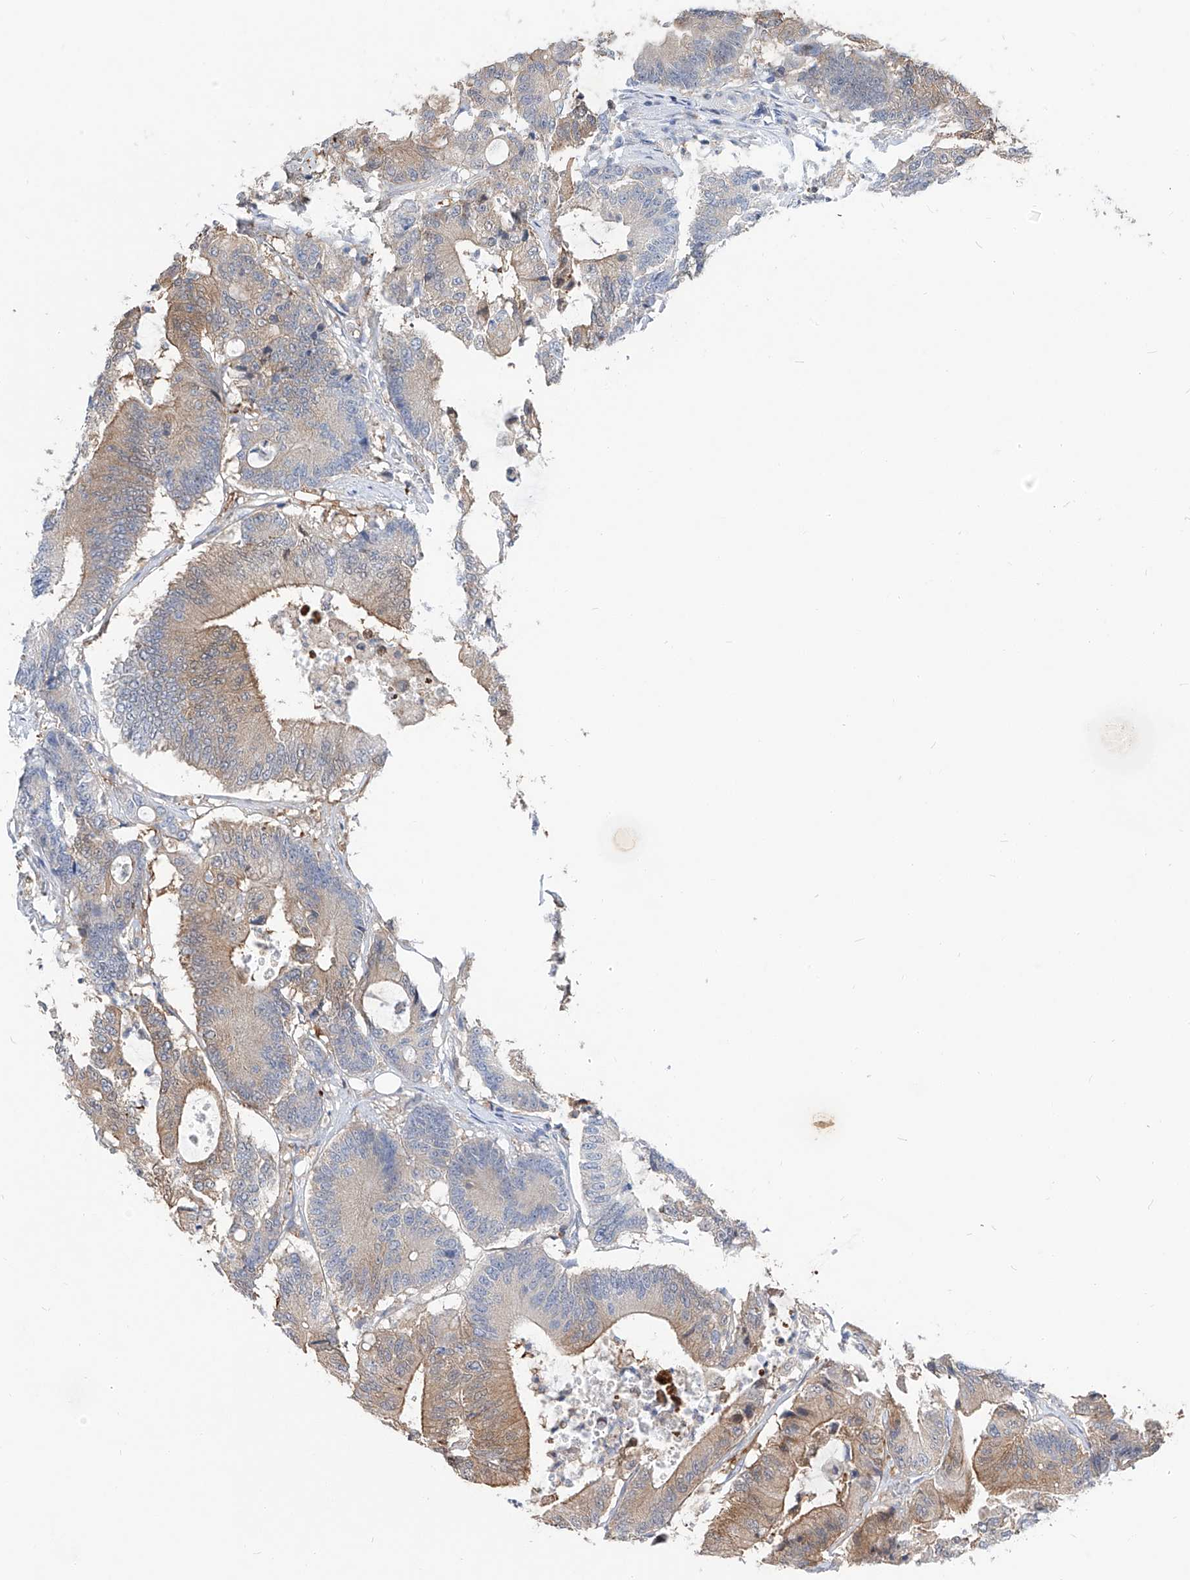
{"staining": {"intensity": "moderate", "quantity": "<25%", "location": "cytoplasmic/membranous"}, "tissue": "colorectal cancer", "cell_type": "Tumor cells", "image_type": "cancer", "snomed": [{"axis": "morphology", "description": "Adenocarcinoma, NOS"}, {"axis": "topography", "description": "Colon"}], "caption": "A brown stain labels moderate cytoplasmic/membranous positivity of a protein in colorectal adenocarcinoma tumor cells.", "gene": "UFL1", "patient": {"sex": "female", "age": 84}}